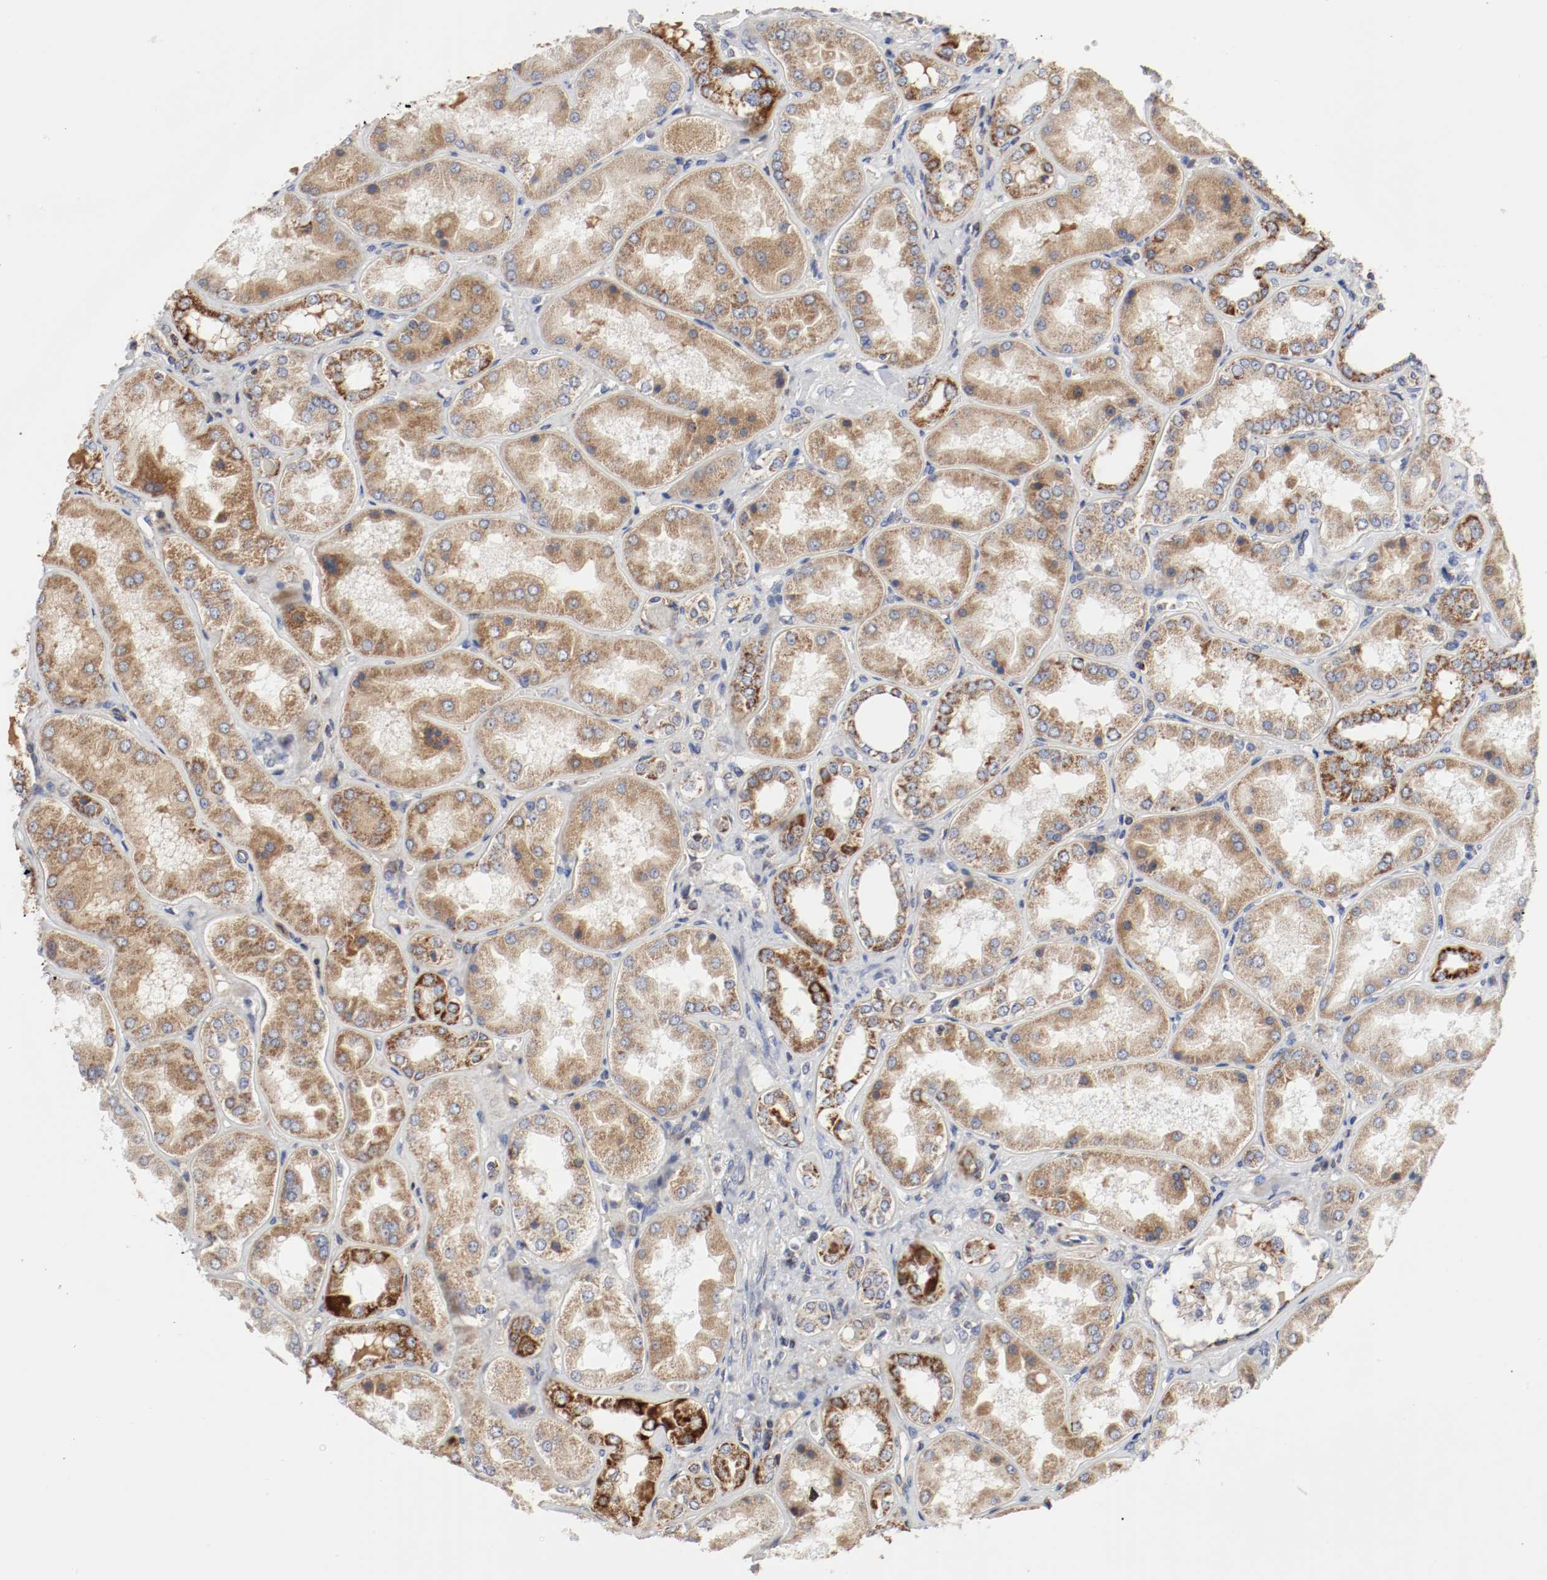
{"staining": {"intensity": "weak", "quantity": ">75%", "location": "cytoplasmic/membranous"}, "tissue": "kidney", "cell_type": "Cells in glomeruli", "image_type": "normal", "snomed": [{"axis": "morphology", "description": "Normal tissue, NOS"}, {"axis": "topography", "description": "Kidney"}], "caption": "About >75% of cells in glomeruli in unremarkable human kidney show weak cytoplasmic/membranous protein positivity as visualized by brown immunohistochemical staining.", "gene": "AFG3L2", "patient": {"sex": "female", "age": 56}}